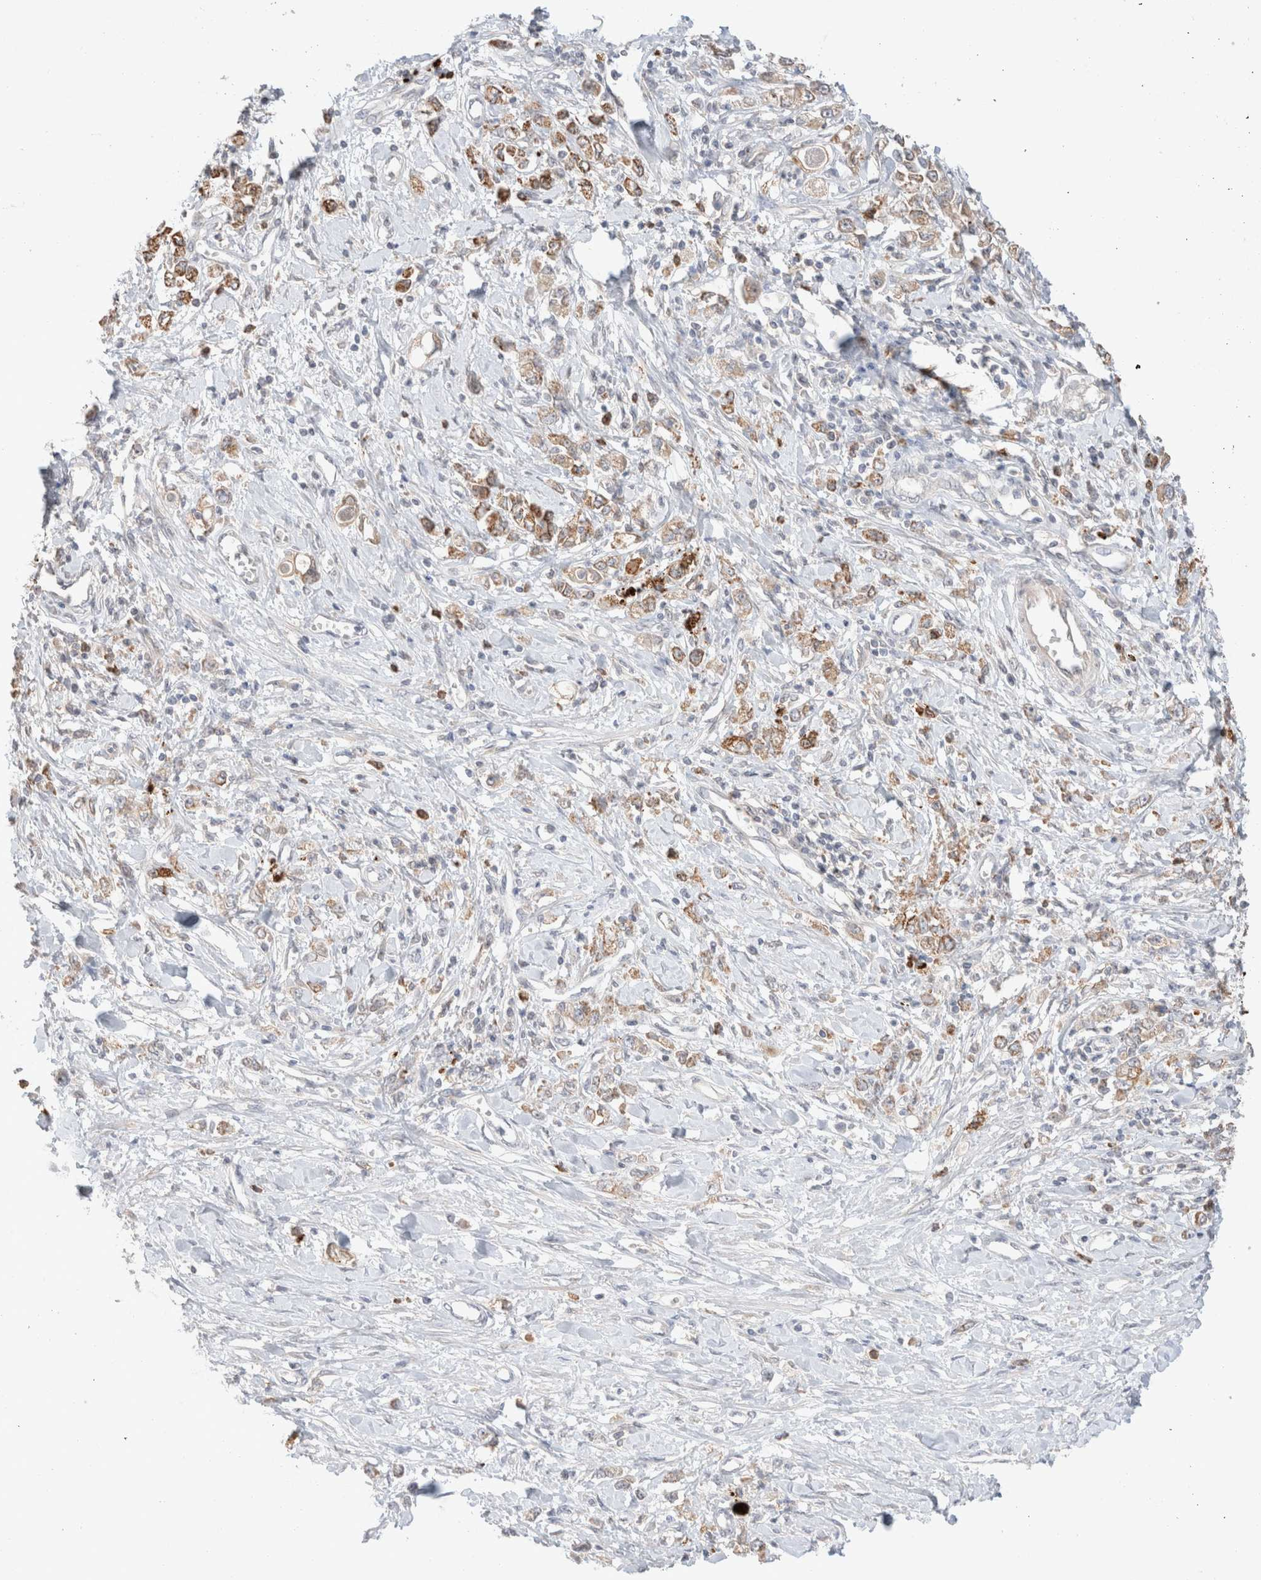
{"staining": {"intensity": "moderate", "quantity": ">75%", "location": "cytoplasmic/membranous"}, "tissue": "stomach cancer", "cell_type": "Tumor cells", "image_type": "cancer", "snomed": [{"axis": "morphology", "description": "Adenocarcinoma, NOS"}, {"axis": "topography", "description": "Stomach"}], "caption": "The immunohistochemical stain highlights moderate cytoplasmic/membranous positivity in tumor cells of stomach cancer (adenocarcinoma) tissue. (DAB IHC with brightfield microscopy, high magnification).", "gene": "TRIM41", "patient": {"sex": "female", "age": 76}}